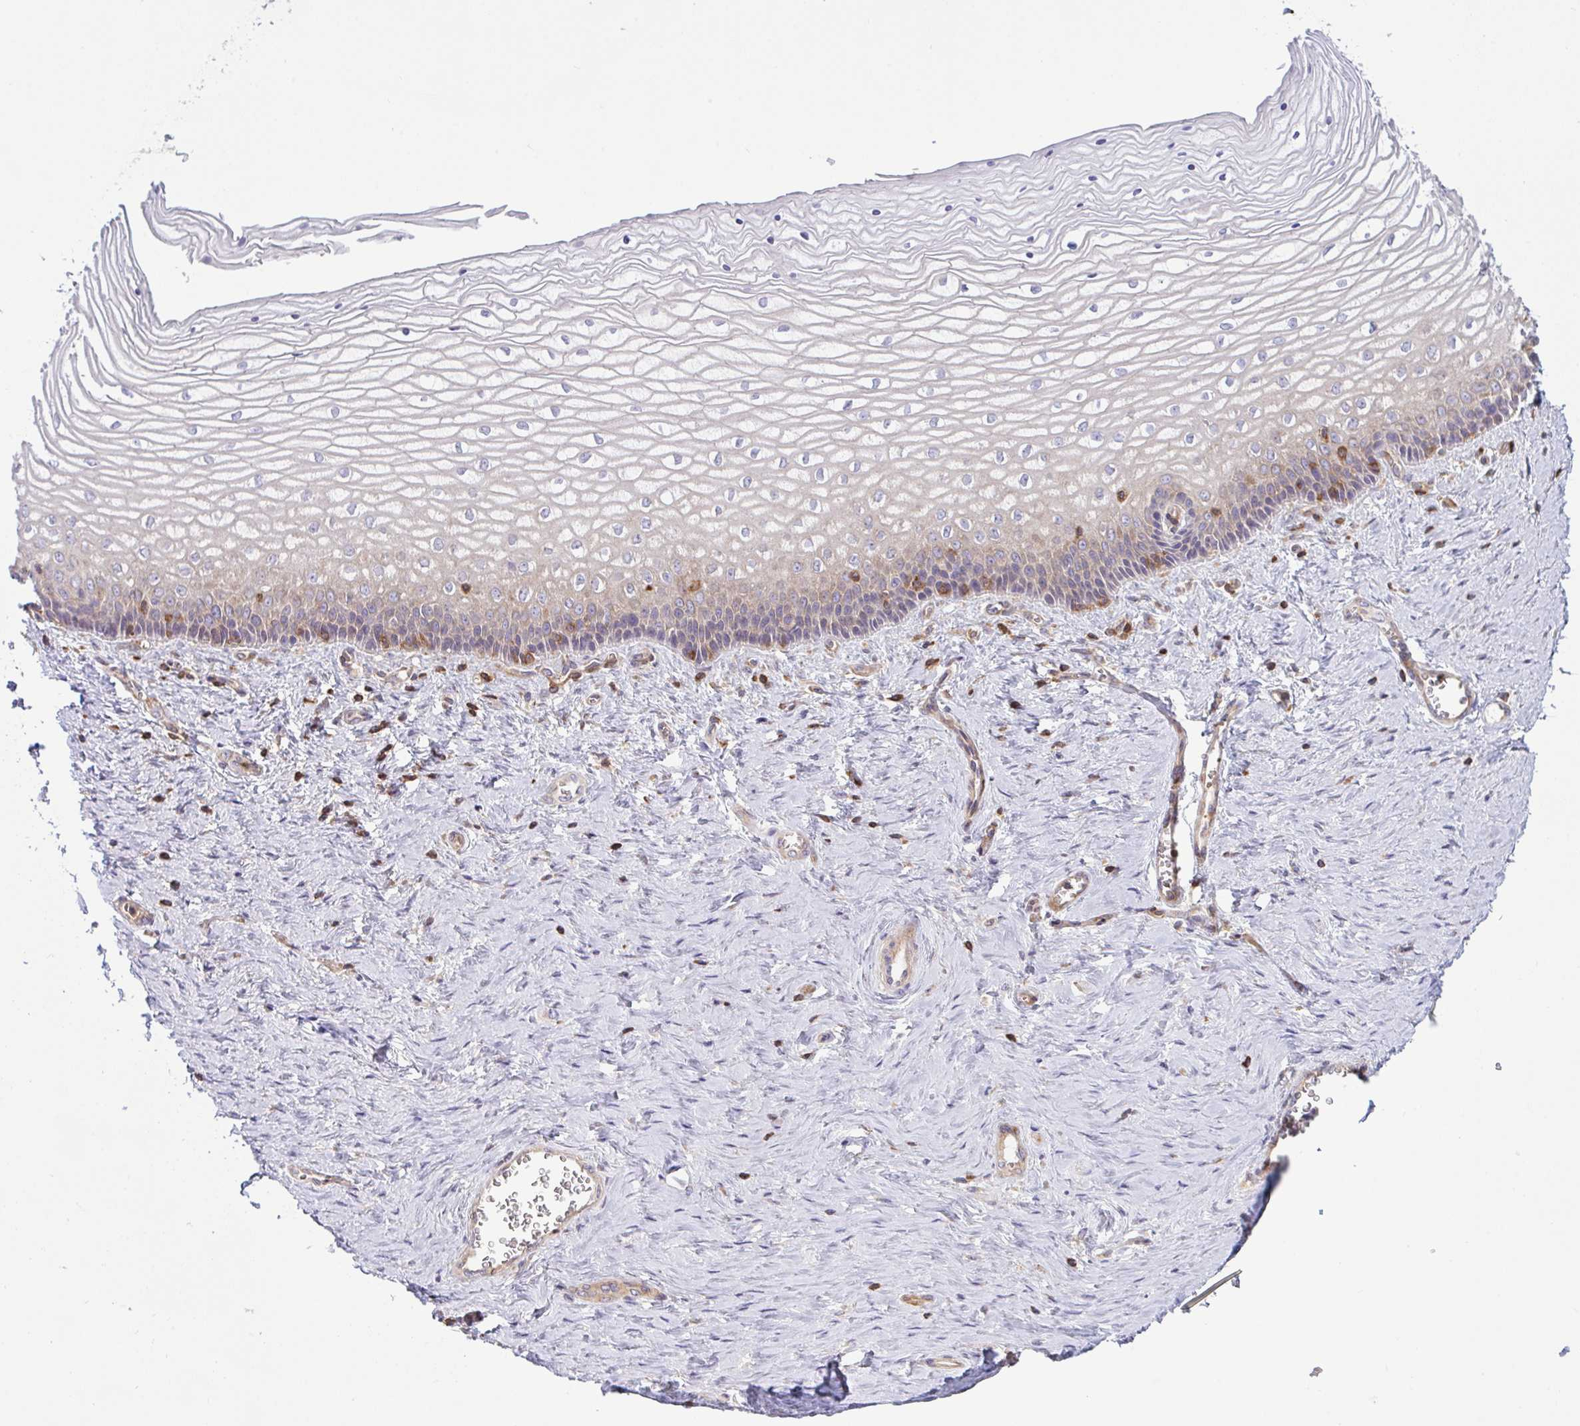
{"staining": {"intensity": "moderate", "quantity": "<25%", "location": "cytoplasmic/membranous"}, "tissue": "vagina", "cell_type": "Squamous epithelial cells", "image_type": "normal", "snomed": [{"axis": "morphology", "description": "Normal tissue, NOS"}, {"axis": "topography", "description": "Vagina"}], "caption": "Immunohistochemistry photomicrograph of benign vagina: human vagina stained using immunohistochemistry displays low levels of moderate protein expression localized specifically in the cytoplasmic/membranous of squamous epithelial cells, appearing as a cytoplasmic/membranous brown color.", "gene": "TSC22D3", "patient": {"sex": "female", "age": 45}}